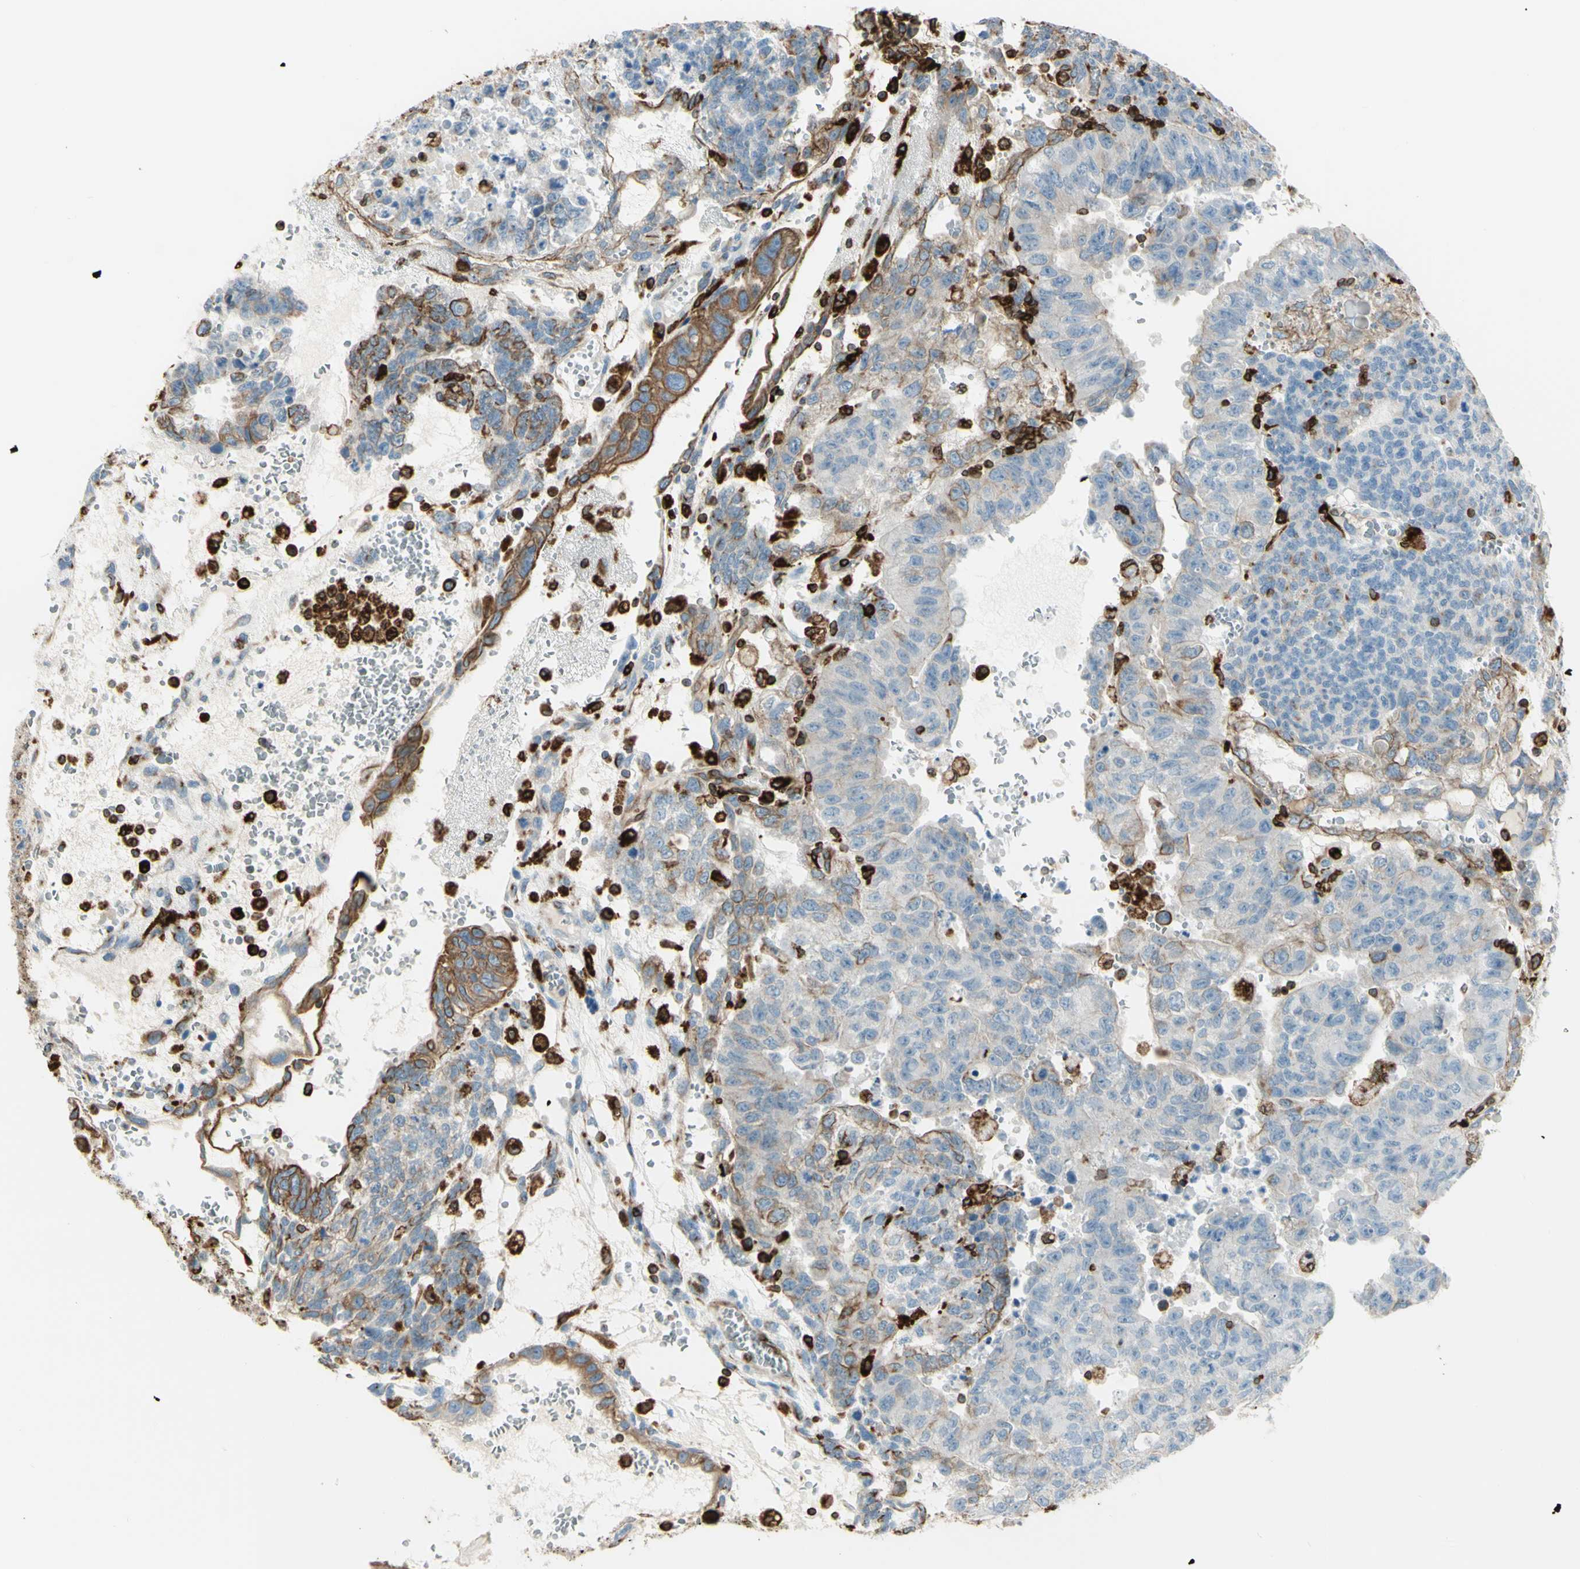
{"staining": {"intensity": "moderate", "quantity": "<25%", "location": "cytoplasmic/membranous"}, "tissue": "testis cancer", "cell_type": "Tumor cells", "image_type": "cancer", "snomed": [{"axis": "morphology", "description": "Seminoma, NOS"}, {"axis": "morphology", "description": "Carcinoma, Embryonal, NOS"}, {"axis": "topography", "description": "Testis"}], "caption": "Immunohistochemical staining of human embryonal carcinoma (testis) displays low levels of moderate cytoplasmic/membranous protein expression in about <25% of tumor cells.", "gene": "CD74", "patient": {"sex": "male", "age": 52}}